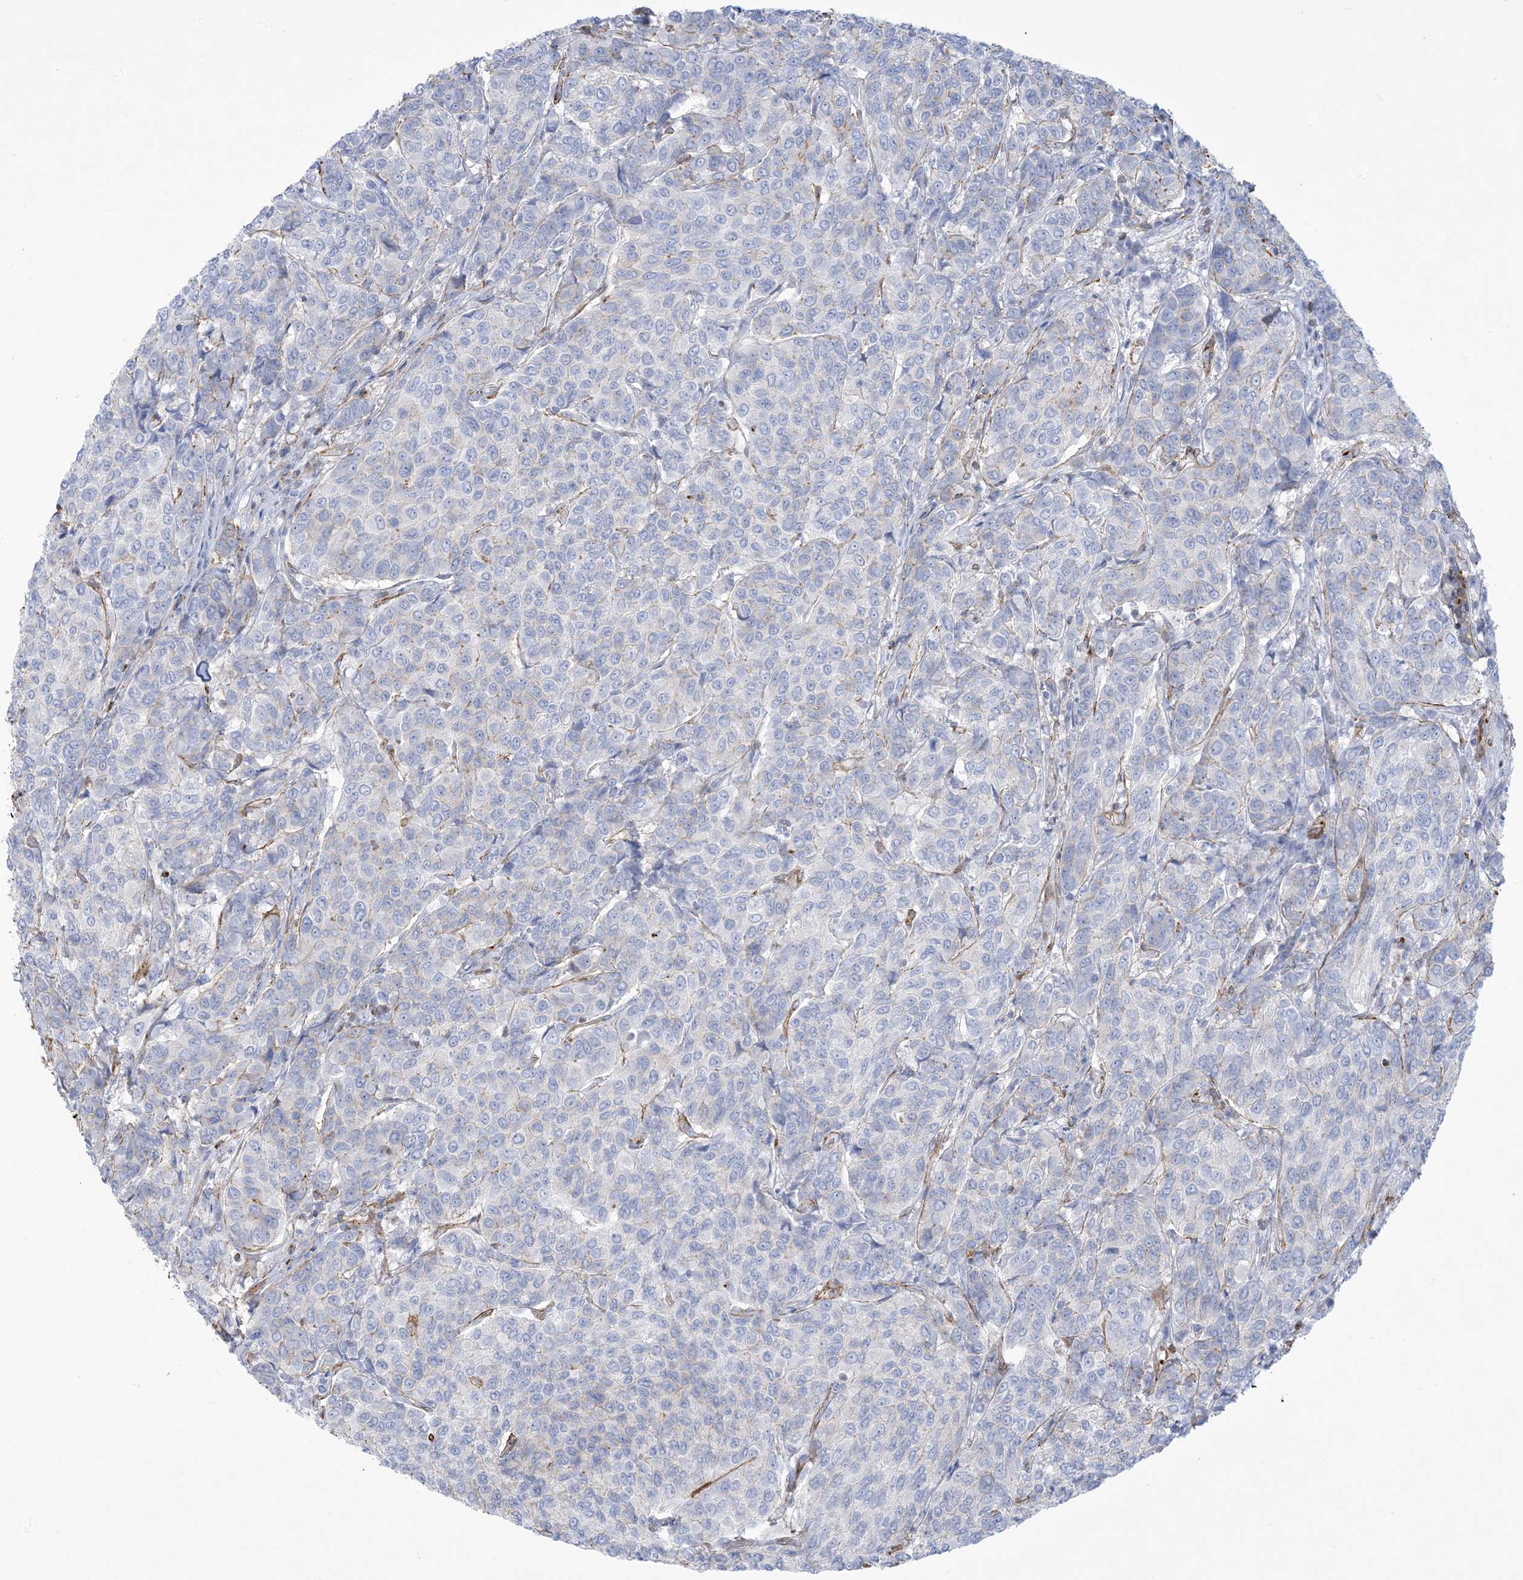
{"staining": {"intensity": "negative", "quantity": "none", "location": "none"}, "tissue": "breast cancer", "cell_type": "Tumor cells", "image_type": "cancer", "snomed": [{"axis": "morphology", "description": "Duct carcinoma"}, {"axis": "topography", "description": "Breast"}], "caption": "Human breast intraductal carcinoma stained for a protein using immunohistochemistry exhibits no positivity in tumor cells.", "gene": "B3GNT7", "patient": {"sex": "female", "age": 55}}